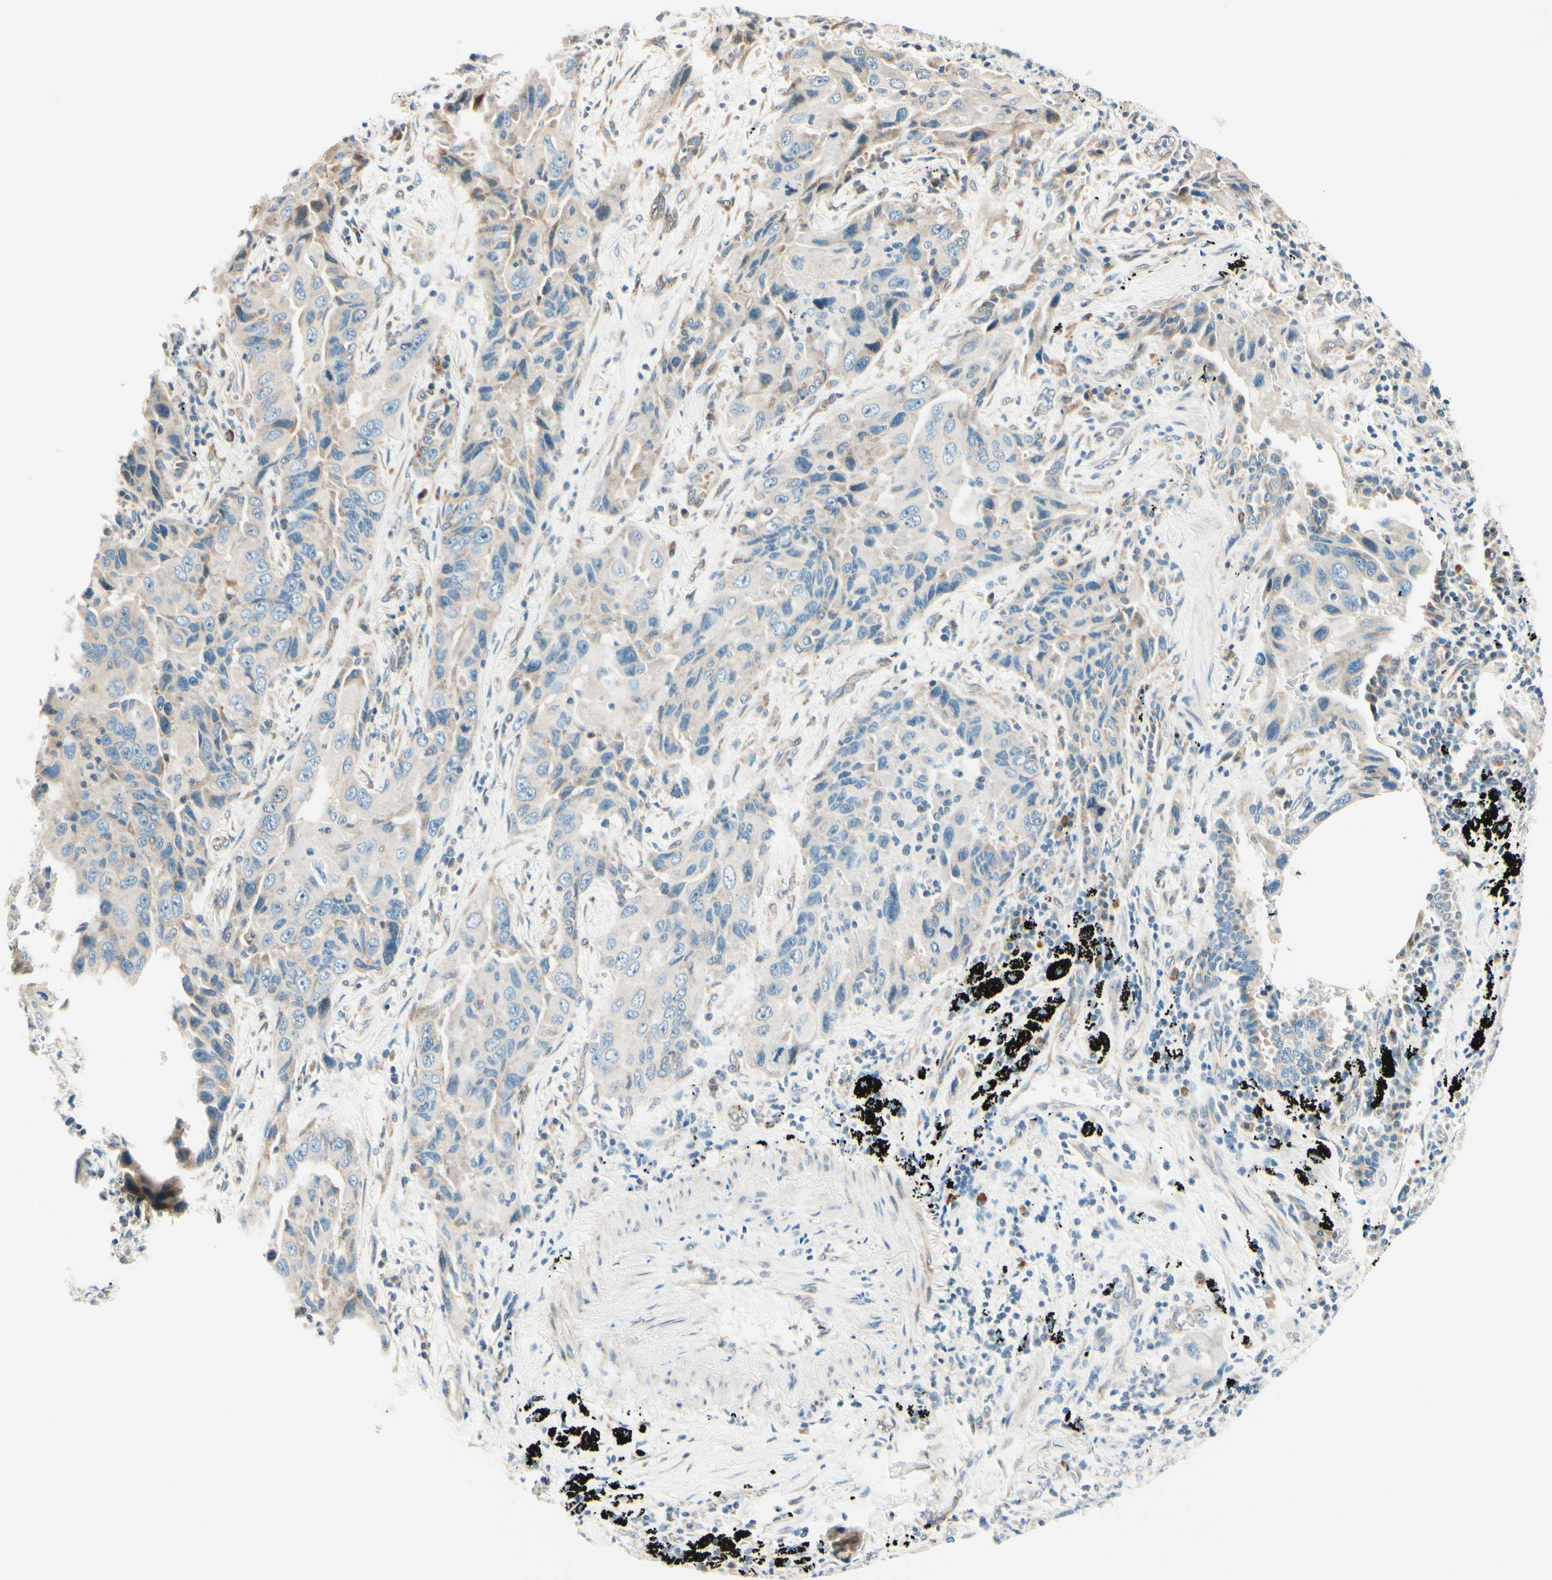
{"staining": {"intensity": "weak", "quantity": "25%-75%", "location": "cytoplasmic/membranous"}, "tissue": "lung cancer", "cell_type": "Tumor cells", "image_type": "cancer", "snomed": [{"axis": "morphology", "description": "Adenocarcinoma, NOS"}, {"axis": "topography", "description": "Lung"}], "caption": "Human lung cancer stained with a protein marker reveals weak staining in tumor cells.", "gene": "TAOK2", "patient": {"sex": "female", "age": 65}}